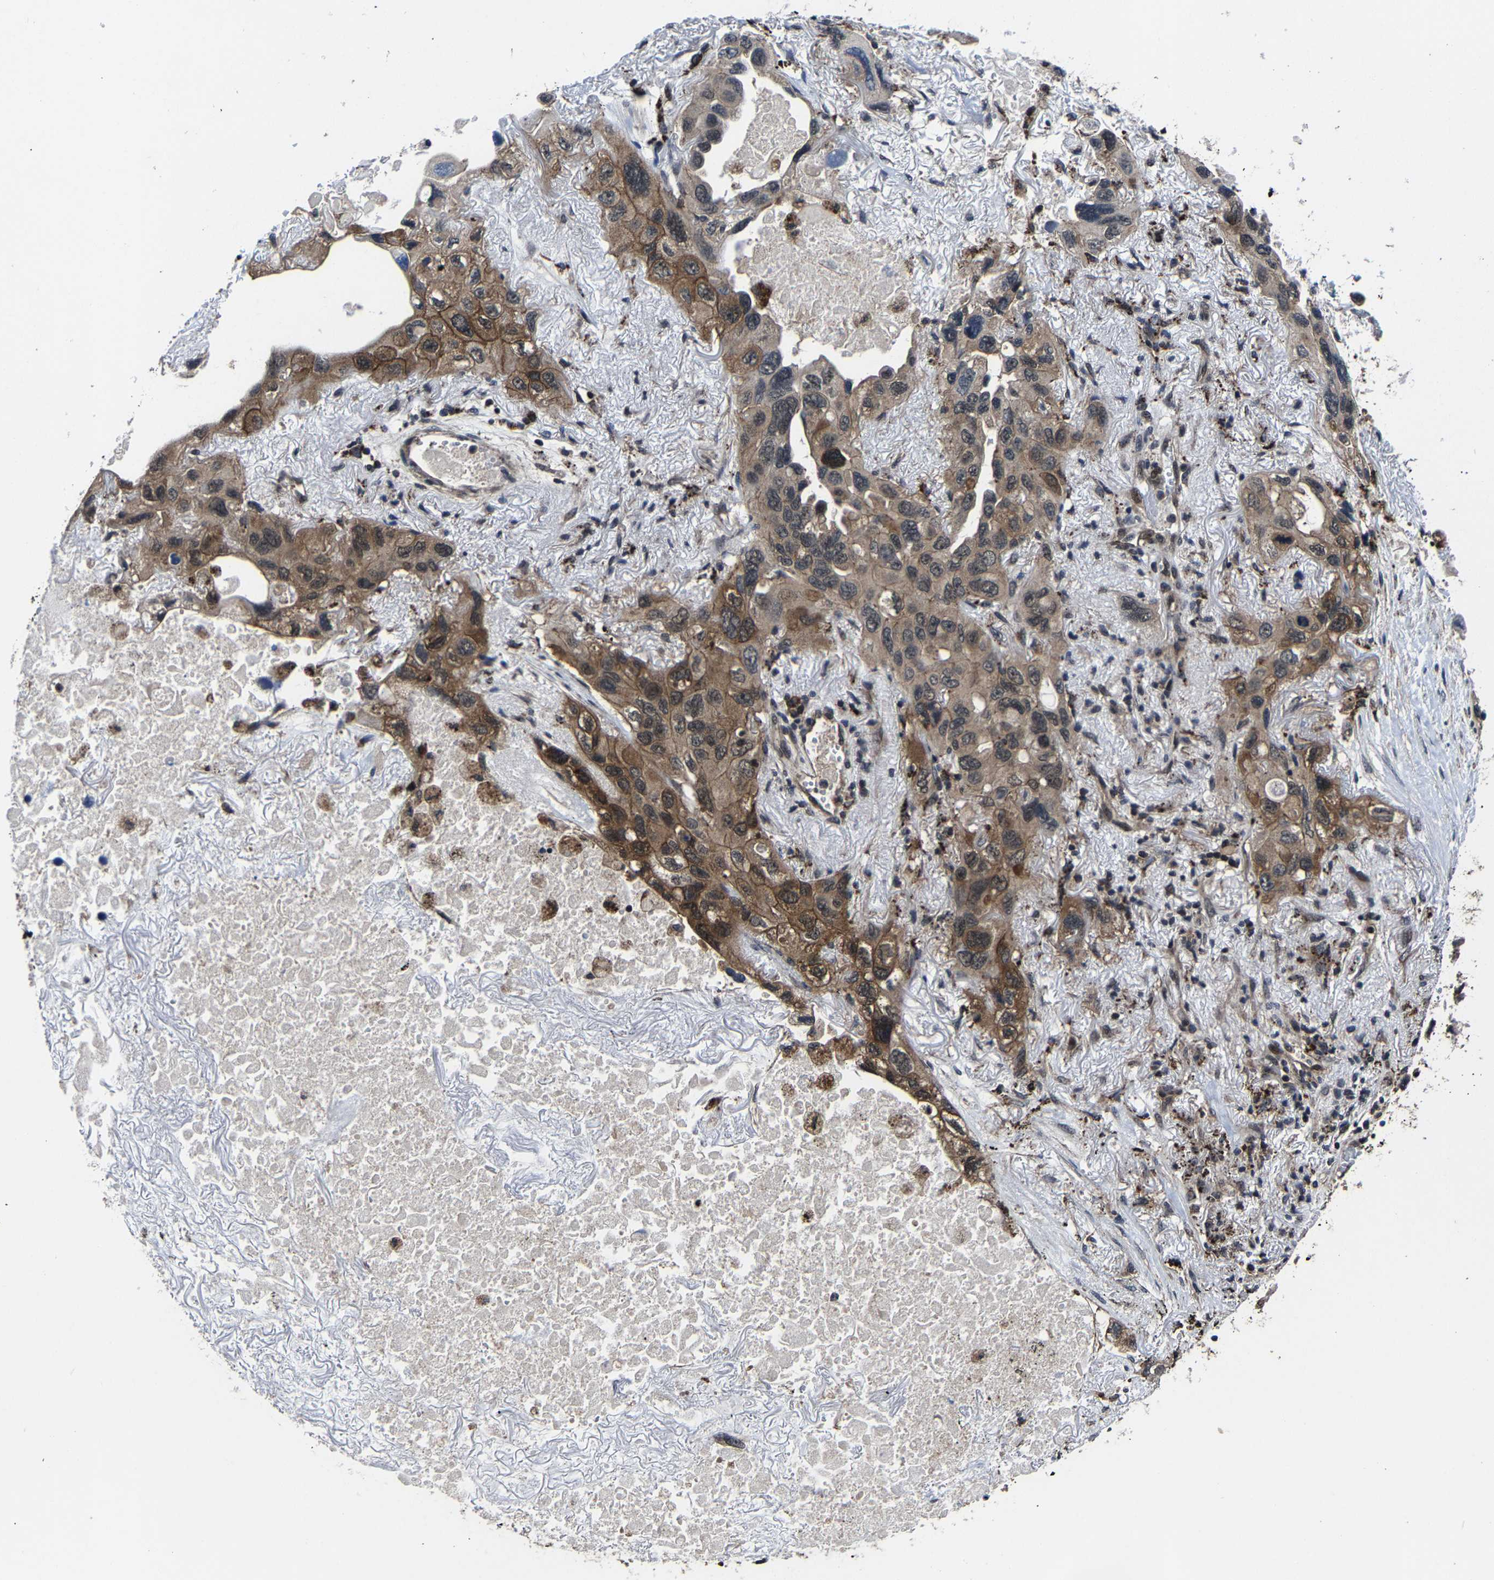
{"staining": {"intensity": "moderate", "quantity": ">75%", "location": "cytoplasmic/membranous"}, "tissue": "lung cancer", "cell_type": "Tumor cells", "image_type": "cancer", "snomed": [{"axis": "morphology", "description": "Squamous cell carcinoma, NOS"}, {"axis": "topography", "description": "Lung"}], "caption": "The image displays a brown stain indicating the presence of a protein in the cytoplasmic/membranous of tumor cells in squamous cell carcinoma (lung).", "gene": "ZCCHC7", "patient": {"sex": "female", "age": 73}}